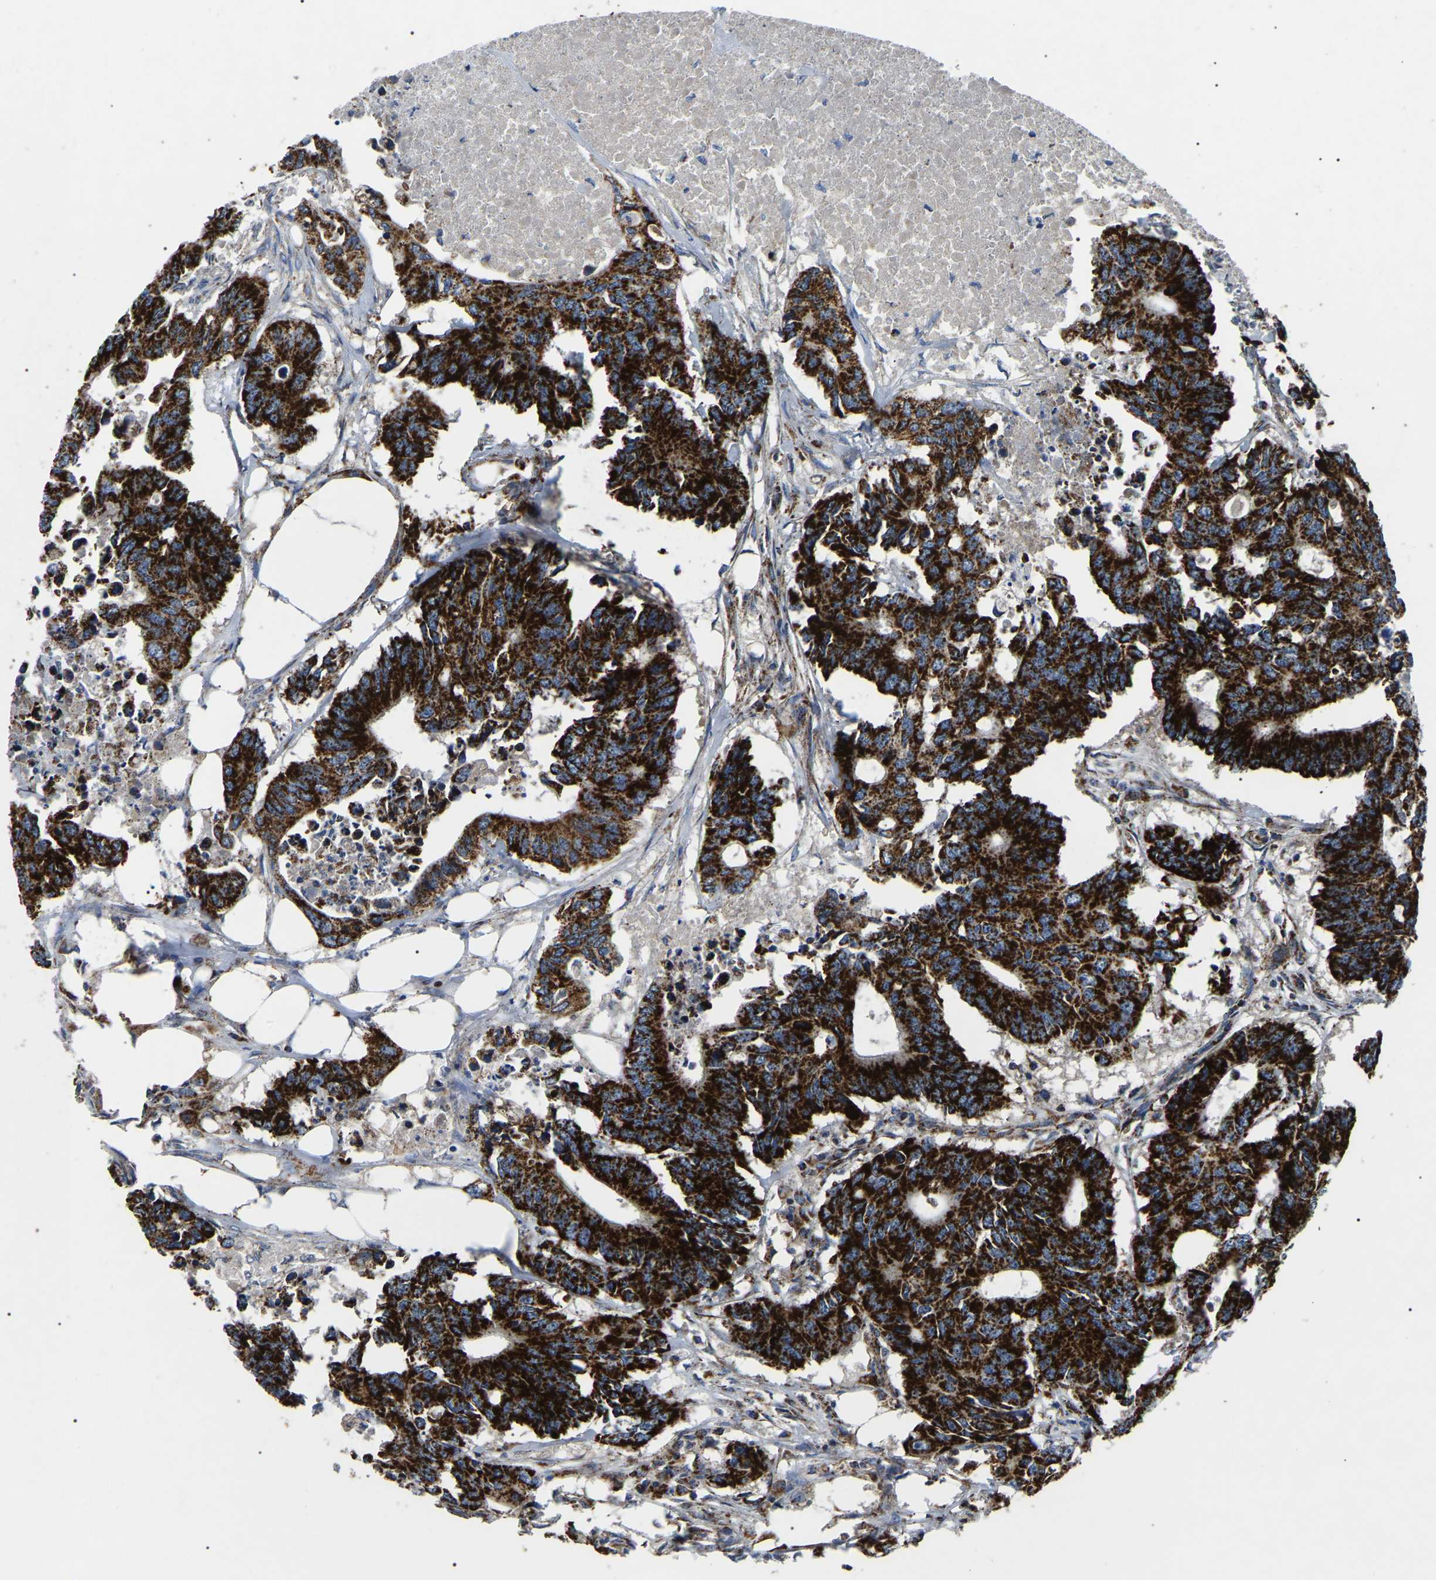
{"staining": {"intensity": "strong", "quantity": ">75%", "location": "cytoplasmic/membranous"}, "tissue": "colorectal cancer", "cell_type": "Tumor cells", "image_type": "cancer", "snomed": [{"axis": "morphology", "description": "Adenocarcinoma, NOS"}, {"axis": "topography", "description": "Colon"}], "caption": "Human adenocarcinoma (colorectal) stained for a protein (brown) reveals strong cytoplasmic/membranous positive expression in approximately >75% of tumor cells.", "gene": "PPM1E", "patient": {"sex": "male", "age": 71}}